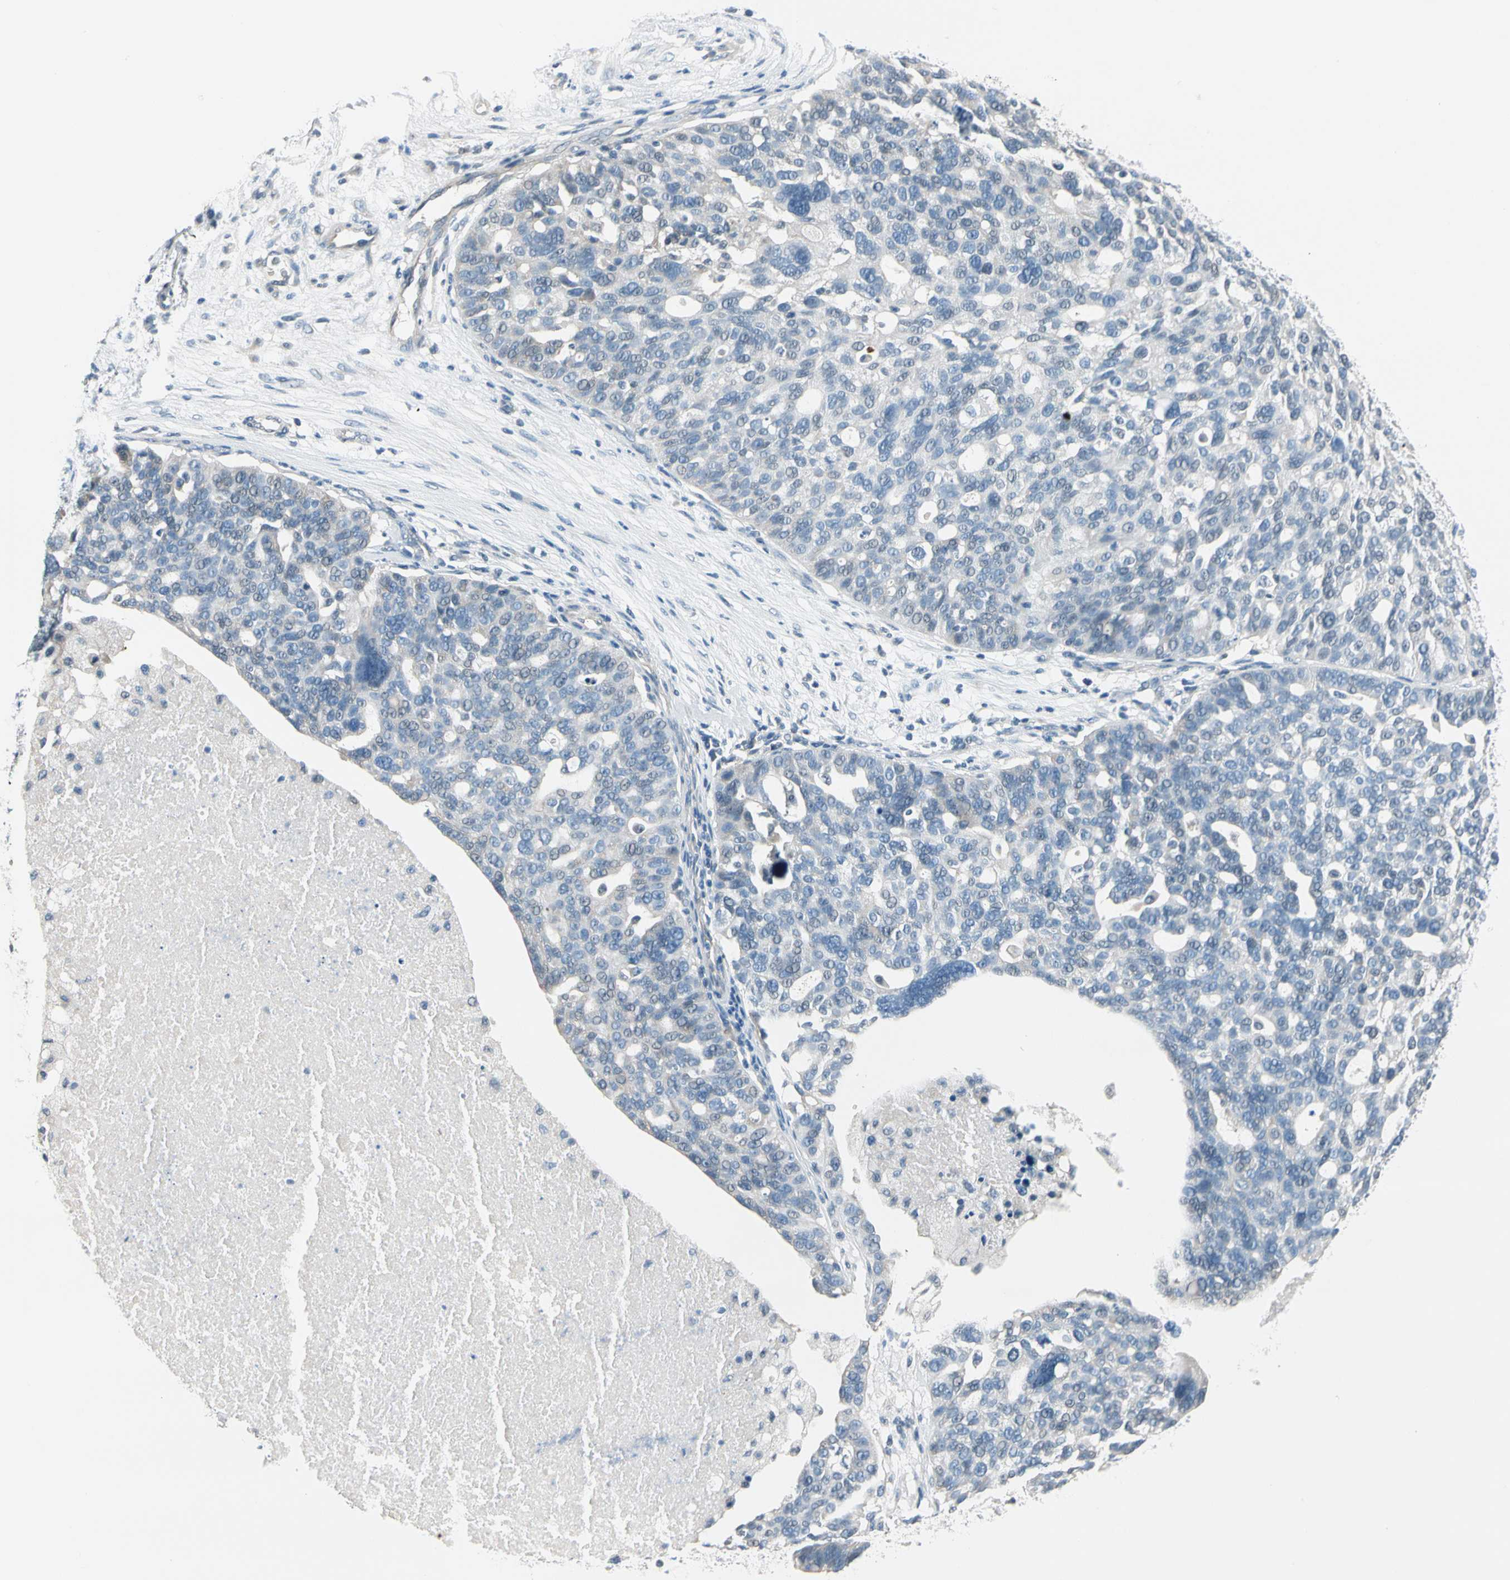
{"staining": {"intensity": "negative", "quantity": "none", "location": "none"}, "tissue": "ovarian cancer", "cell_type": "Tumor cells", "image_type": "cancer", "snomed": [{"axis": "morphology", "description": "Cystadenocarcinoma, serous, NOS"}, {"axis": "topography", "description": "Ovary"}], "caption": "Protein analysis of ovarian cancer reveals no significant staining in tumor cells. (Stains: DAB immunohistochemistry (IHC) with hematoxylin counter stain, Microscopy: brightfield microscopy at high magnification).", "gene": "STK40", "patient": {"sex": "female", "age": 59}}